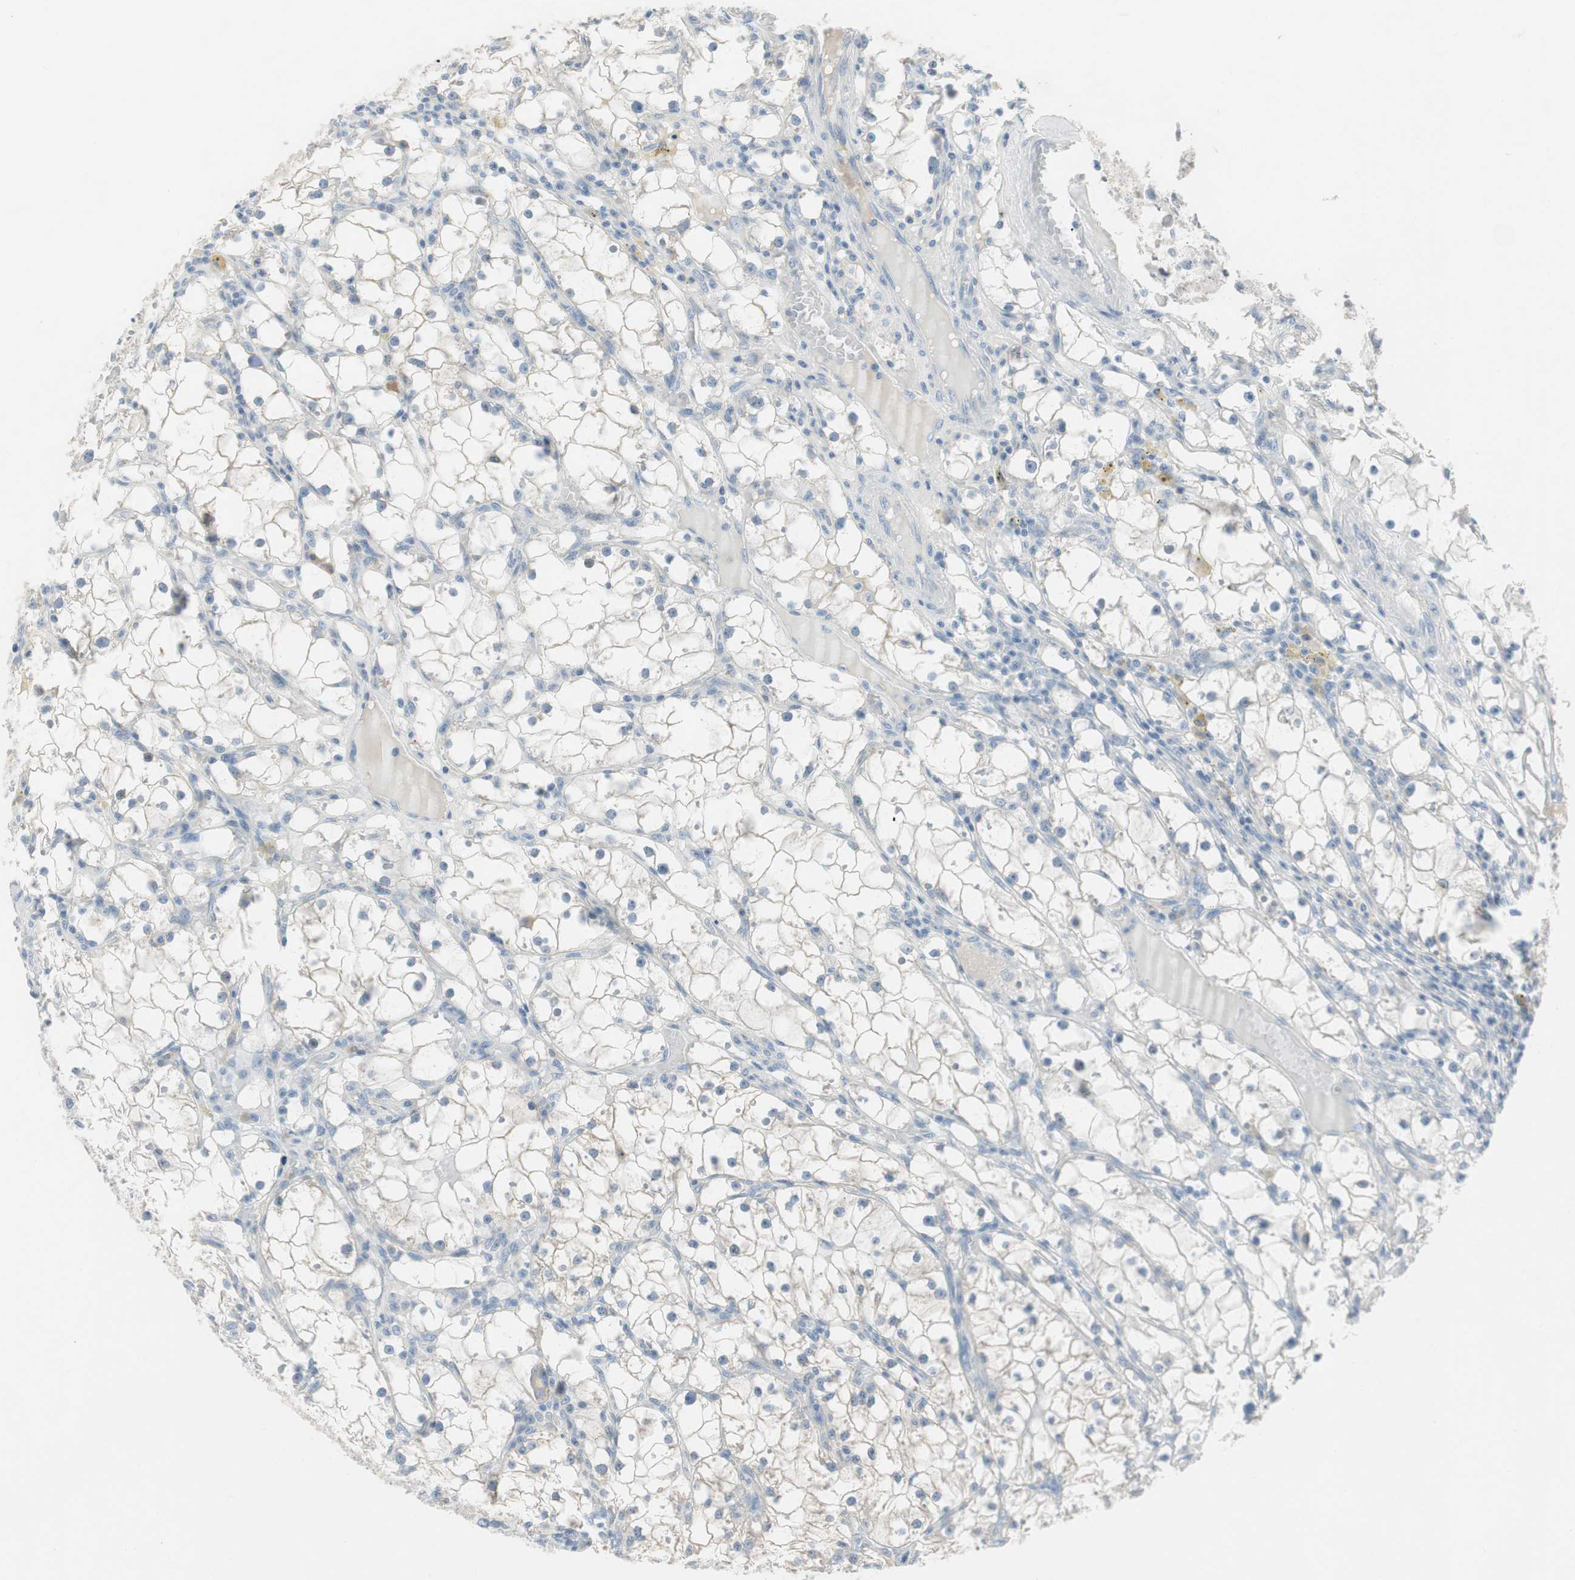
{"staining": {"intensity": "negative", "quantity": "none", "location": "none"}, "tissue": "renal cancer", "cell_type": "Tumor cells", "image_type": "cancer", "snomed": [{"axis": "morphology", "description": "Adenocarcinoma, NOS"}, {"axis": "topography", "description": "Kidney"}], "caption": "Tumor cells are negative for protein expression in human renal adenocarcinoma.", "gene": "SPINK4", "patient": {"sex": "male", "age": 56}}